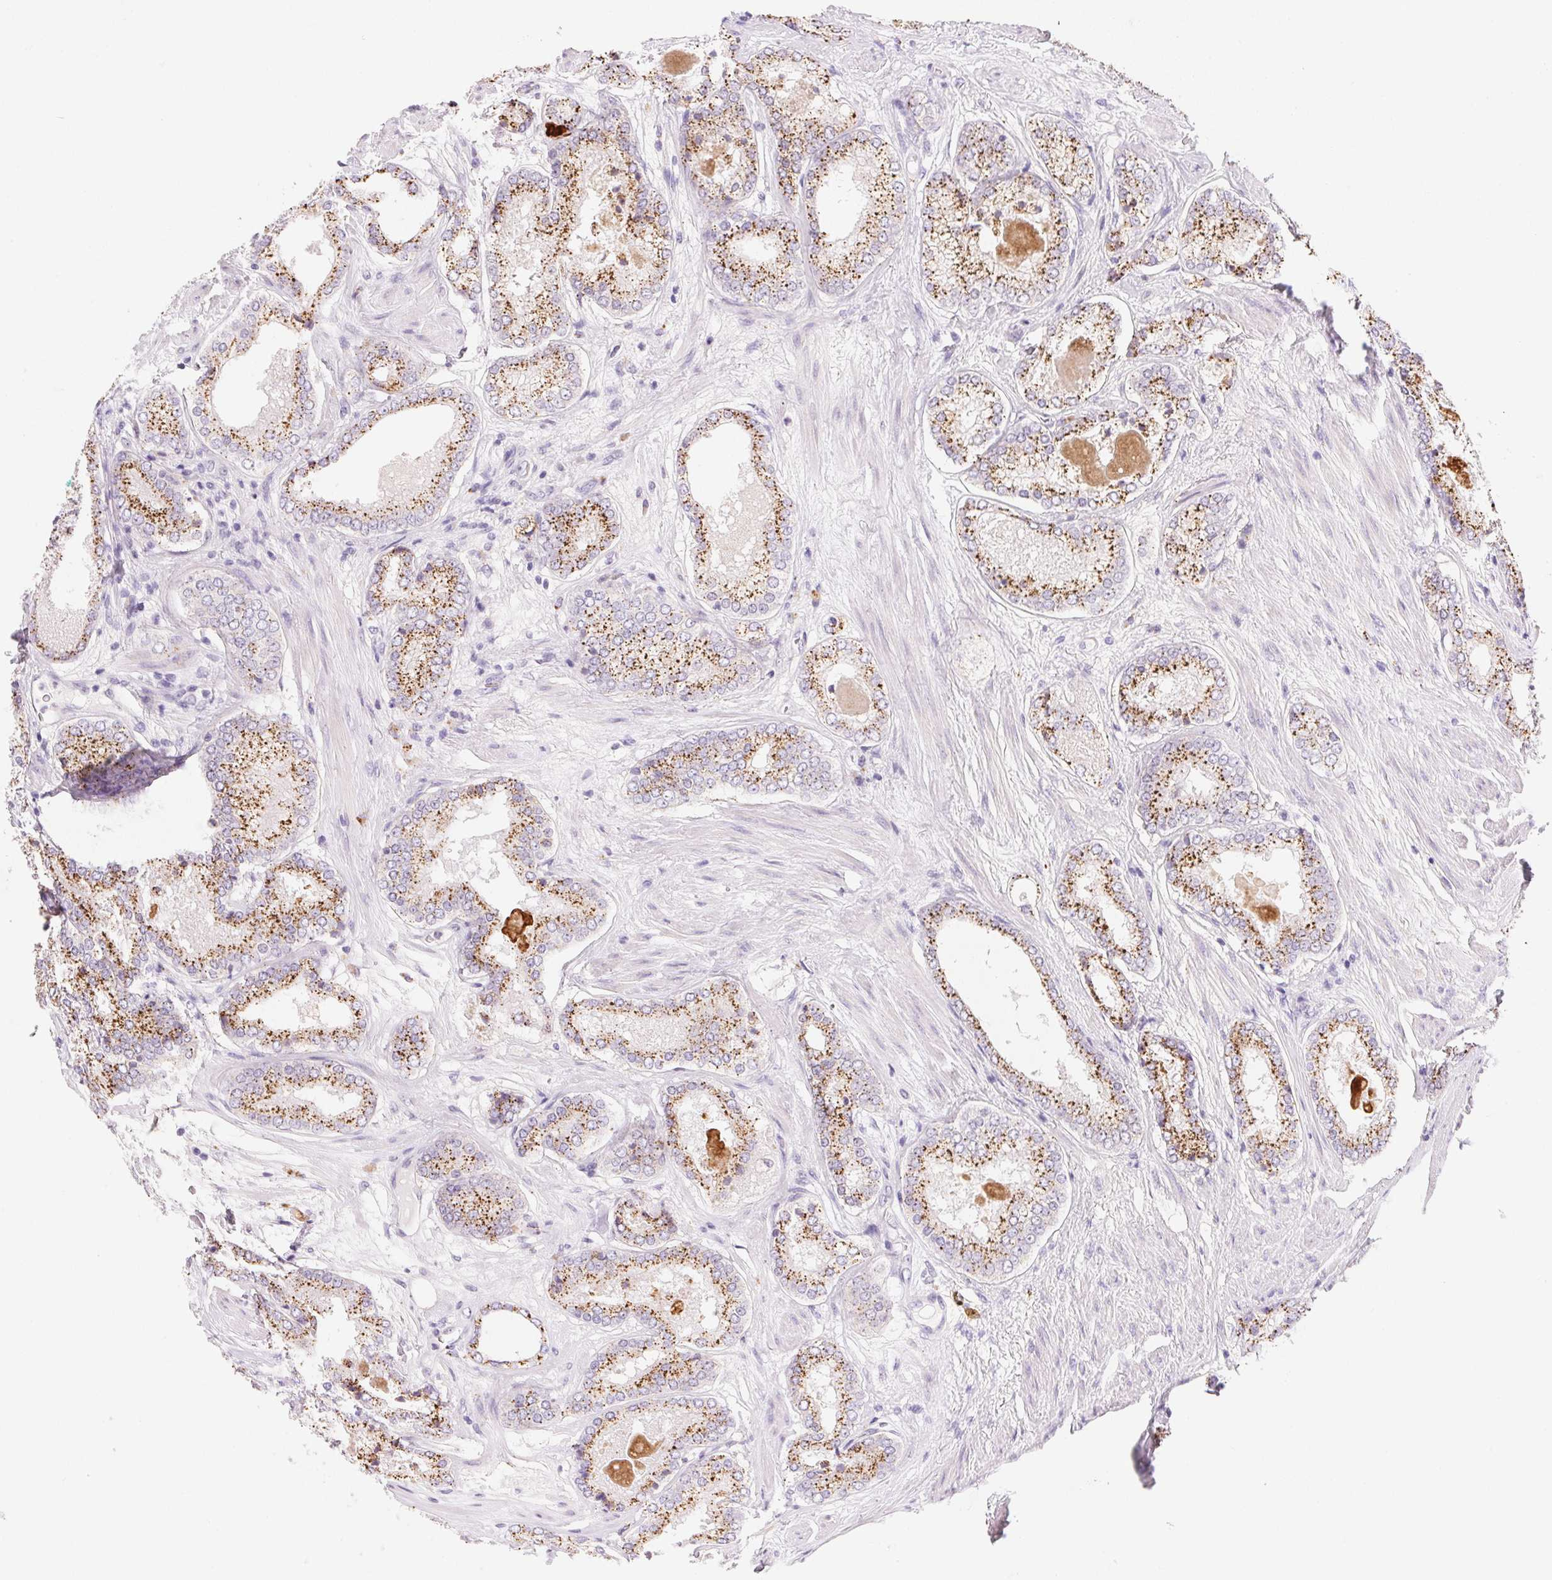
{"staining": {"intensity": "moderate", "quantity": ">75%", "location": "cytoplasmic/membranous"}, "tissue": "prostate cancer", "cell_type": "Tumor cells", "image_type": "cancer", "snomed": [{"axis": "morphology", "description": "Adenocarcinoma, NOS"}, {"axis": "morphology", "description": "Adenocarcinoma, Low grade"}, {"axis": "topography", "description": "Prostate"}], "caption": "Immunohistochemical staining of human prostate low-grade adenocarcinoma displays medium levels of moderate cytoplasmic/membranous staining in approximately >75% of tumor cells.", "gene": "TEKT1", "patient": {"sex": "male", "age": 68}}